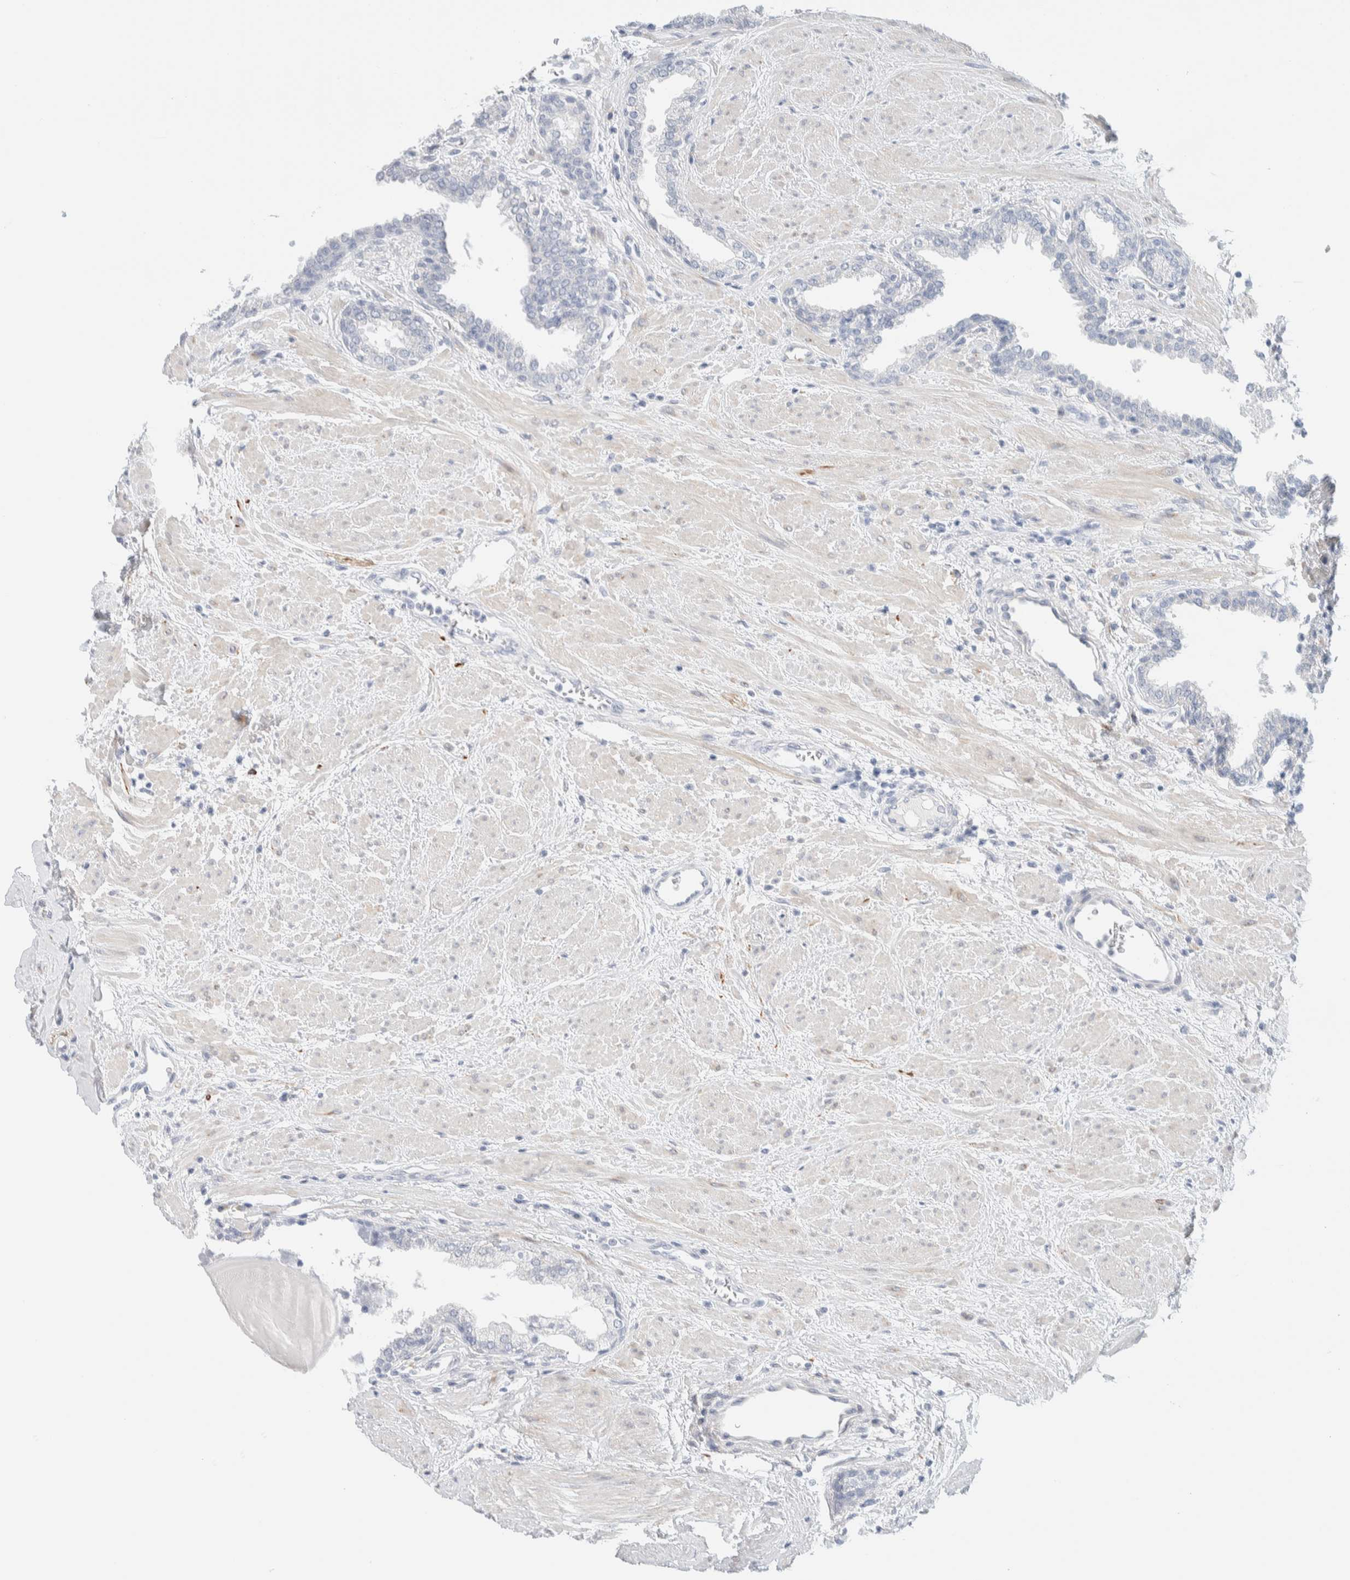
{"staining": {"intensity": "negative", "quantity": "none", "location": "none"}, "tissue": "prostate", "cell_type": "Glandular cells", "image_type": "normal", "snomed": [{"axis": "morphology", "description": "Normal tissue, NOS"}, {"axis": "topography", "description": "Prostate"}], "caption": "High magnification brightfield microscopy of unremarkable prostate stained with DAB (brown) and counterstained with hematoxylin (blue): glandular cells show no significant positivity.", "gene": "ATCAY", "patient": {"sex": "male", "age": 51}}